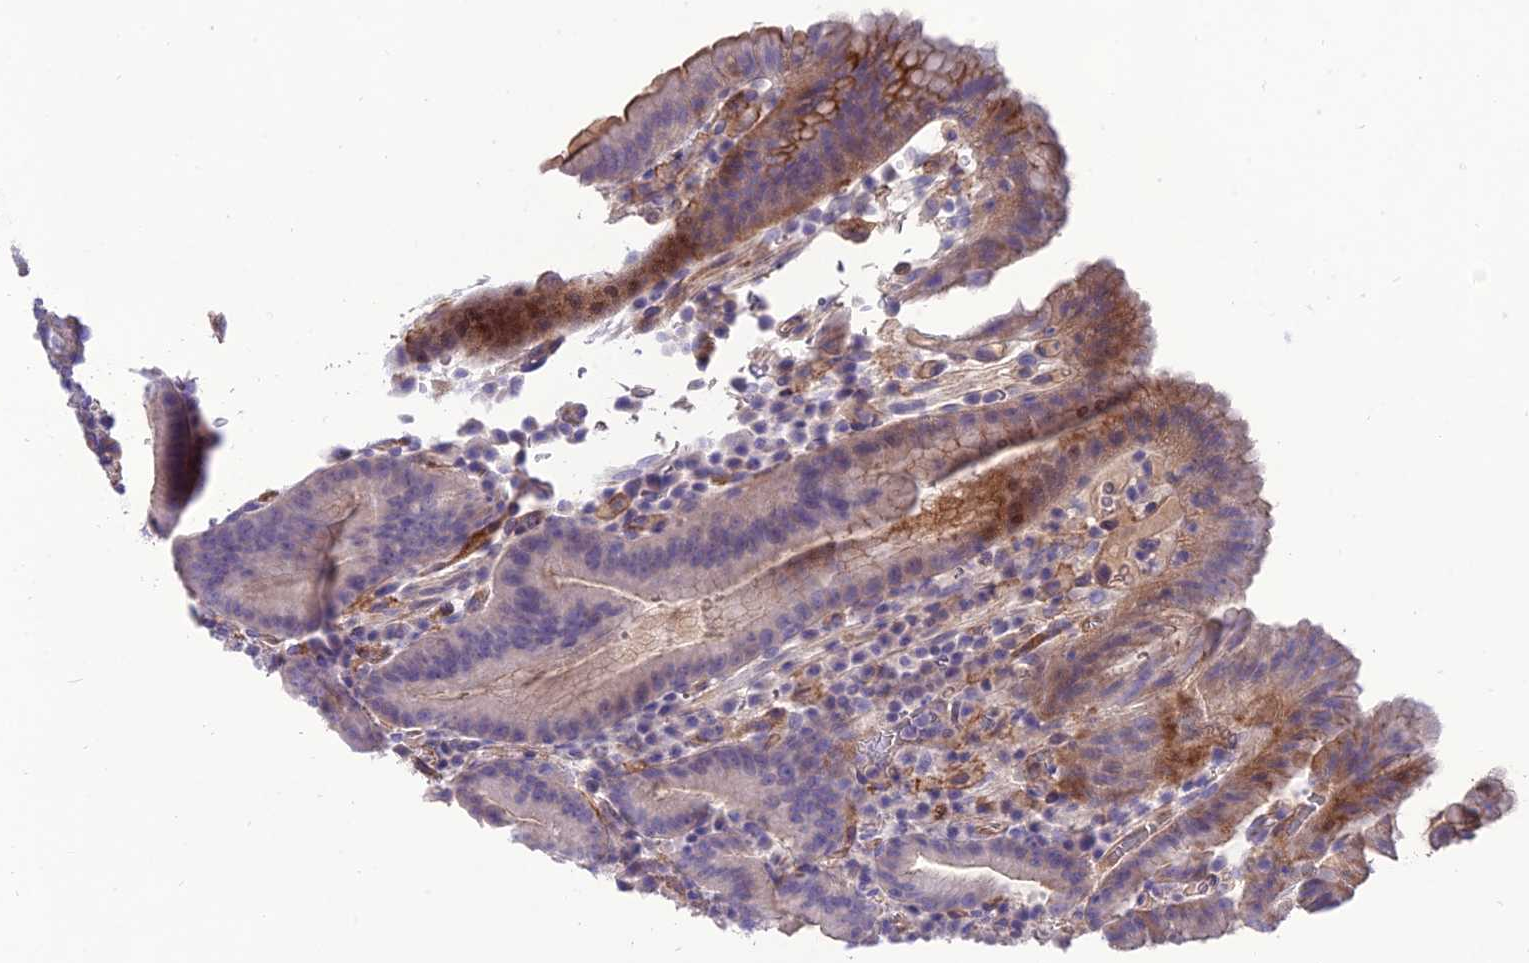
{"staining": {"intensity": "moderate", "quantity": "<25%", "location": "cytoplasmic/membranous"}, "tissue": "stomach", "cell_type": "Glandular cells", "image_type": "normal", "snomed": [{"axis": "morphology", "description": "Normal tissue, NOS"}, {"axis": "morphology", "description": "Inflammation, NOS"}, {"axis": "topography", "description": "Stomach"}], "caption": "This is an image of immunohistochemistry staining of benign stomach, which shows moderate staining in the cytoplasmic/membranous of glandular cells.", "gene": "TEKT3", "patient": {"sex": "male", "age": 79}}